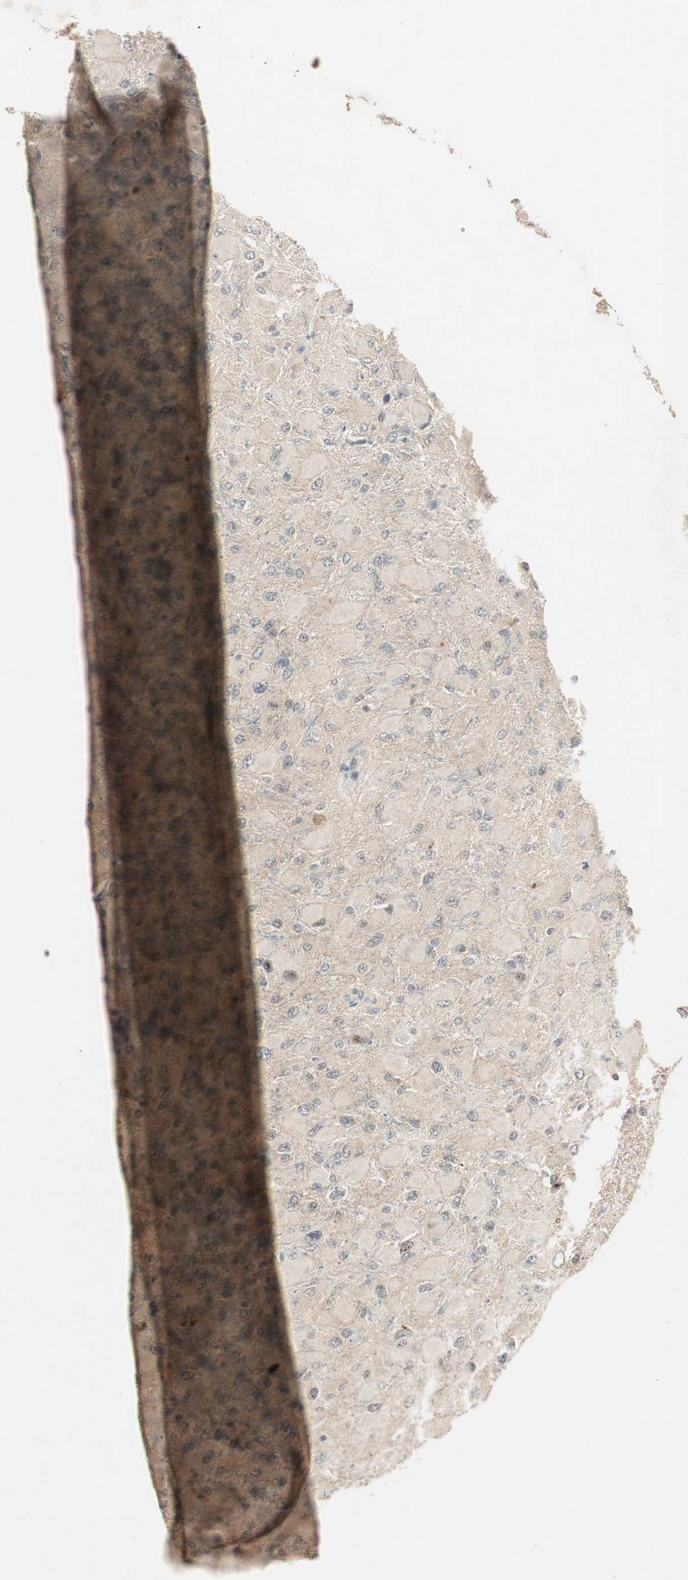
{"staining": {"intensity": "weak", "quantity": "<25%", "location": "cytoplasmic/membranous"}, "tissue": "glioma", "cell_type": "Tumor cells", "image_type": "cancer", "snomed": [{"axis": "morphology", "description": "Glioma, malignant, High grade"}, {"axis": "topography", "description": "Cerebral cortex"}], "caption": "DAB (3,3'-diaminobenzidine) immunohistochemical staining of malignant glioma (high-grade) reveals no significant staining in tumor cells. Brightfield microscopy of immunohistochemistry (IHC) stained with DAB (brown) and hematoxylin (blue), captured at high magnification.", "gene": "ACSL5", "patient": {"sex": "female", "age": 36}}